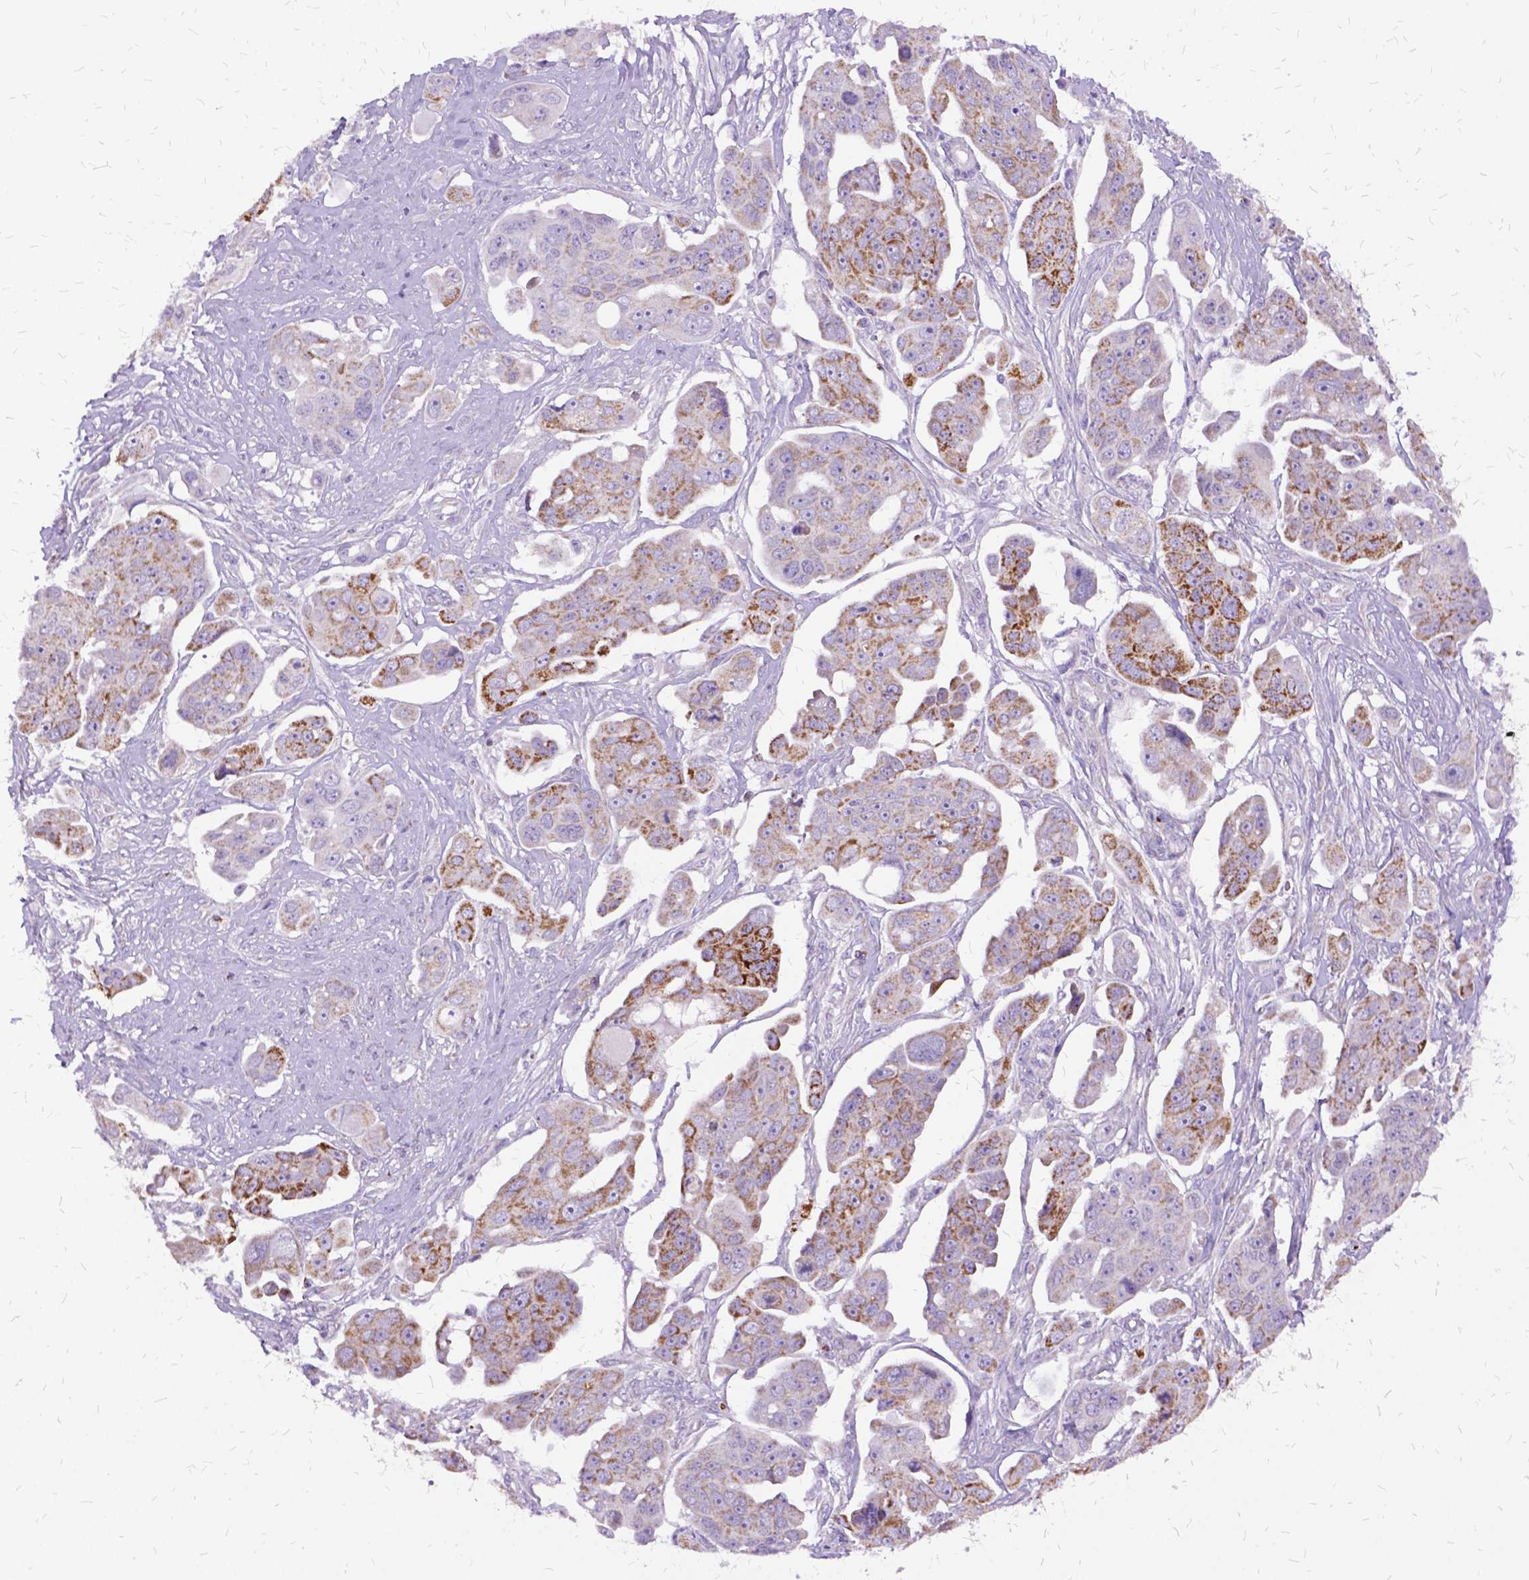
{"staining": {"intensity": "moderate", "quantity": ">75%", "location": "cytoplasmic/membranous"}, "tissue": "ovarian cancer", "cell_type": "Tumor cells", "image_type": "cancer", "snomed": [{"axis": "morphology", "description": "Carcinoma, endometroid"}, {"axis": "topography", "description": "Ovary"}], "caption": "This histopathology image reveals endometroid carcinoma (ovarian) stained with immunohistochemistry (IHC) to label a protein in brown. The cytoplasmic/membranous of tumor cells show moderate positivity for the protein. Nuclei are counter-stained blue.", "gene": "OXCT1", "patient": {"sex": "female", "age": 70}}